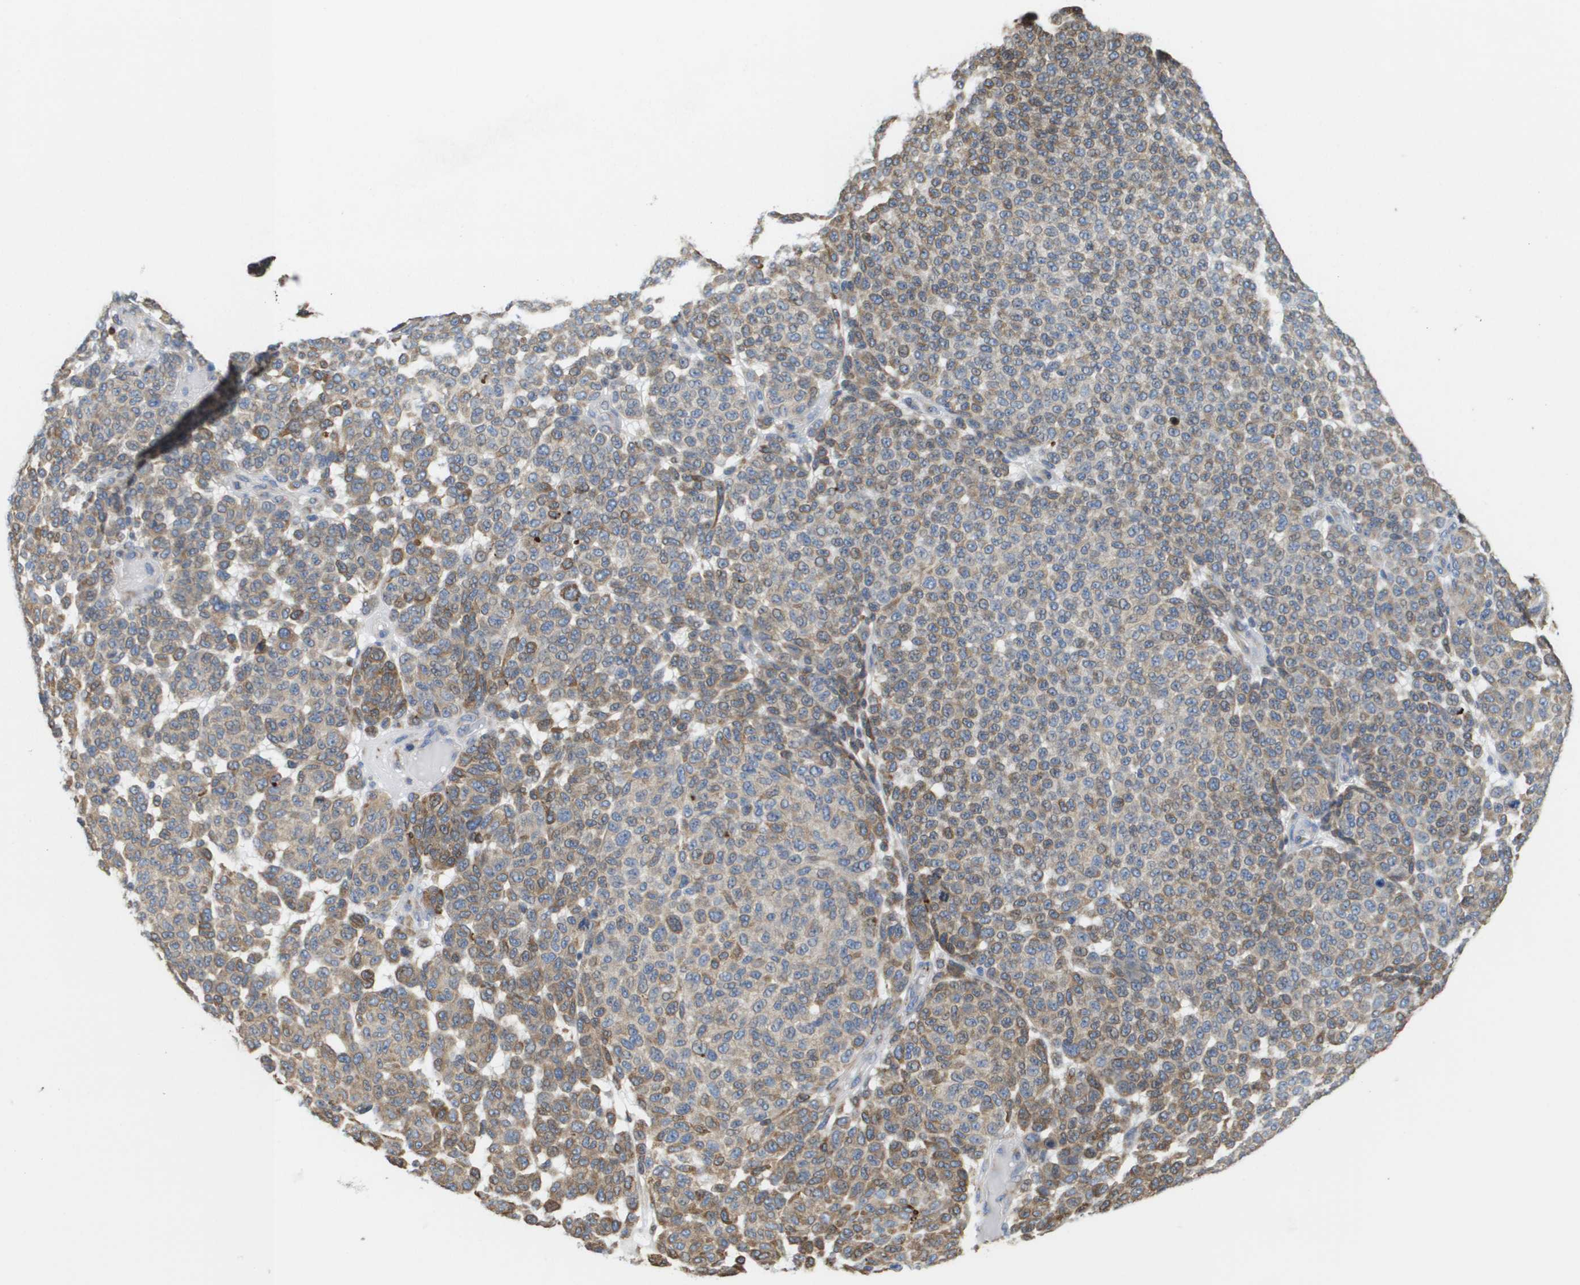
{"staining": {"intensity": "moderate", "quantity": "25%-75%", "location": "cytoplasmic/membranous"}, "tissue": "melanoma", "cell_type": "Tumor cells", "image_type": "cancer", "snomed": [{"axis": "morphology", "description": "Malignant melanoma, NOS"}, {"axis": "topography", "description": "Skin"}], "caption": "A medium amount of moderate cytoplasmic/membranous staining is present in about 25%-75% of tumor cells in melanoma tissue.", "gene": "ST3GAL2", "patient": {"sex": "male", "age": 59}}